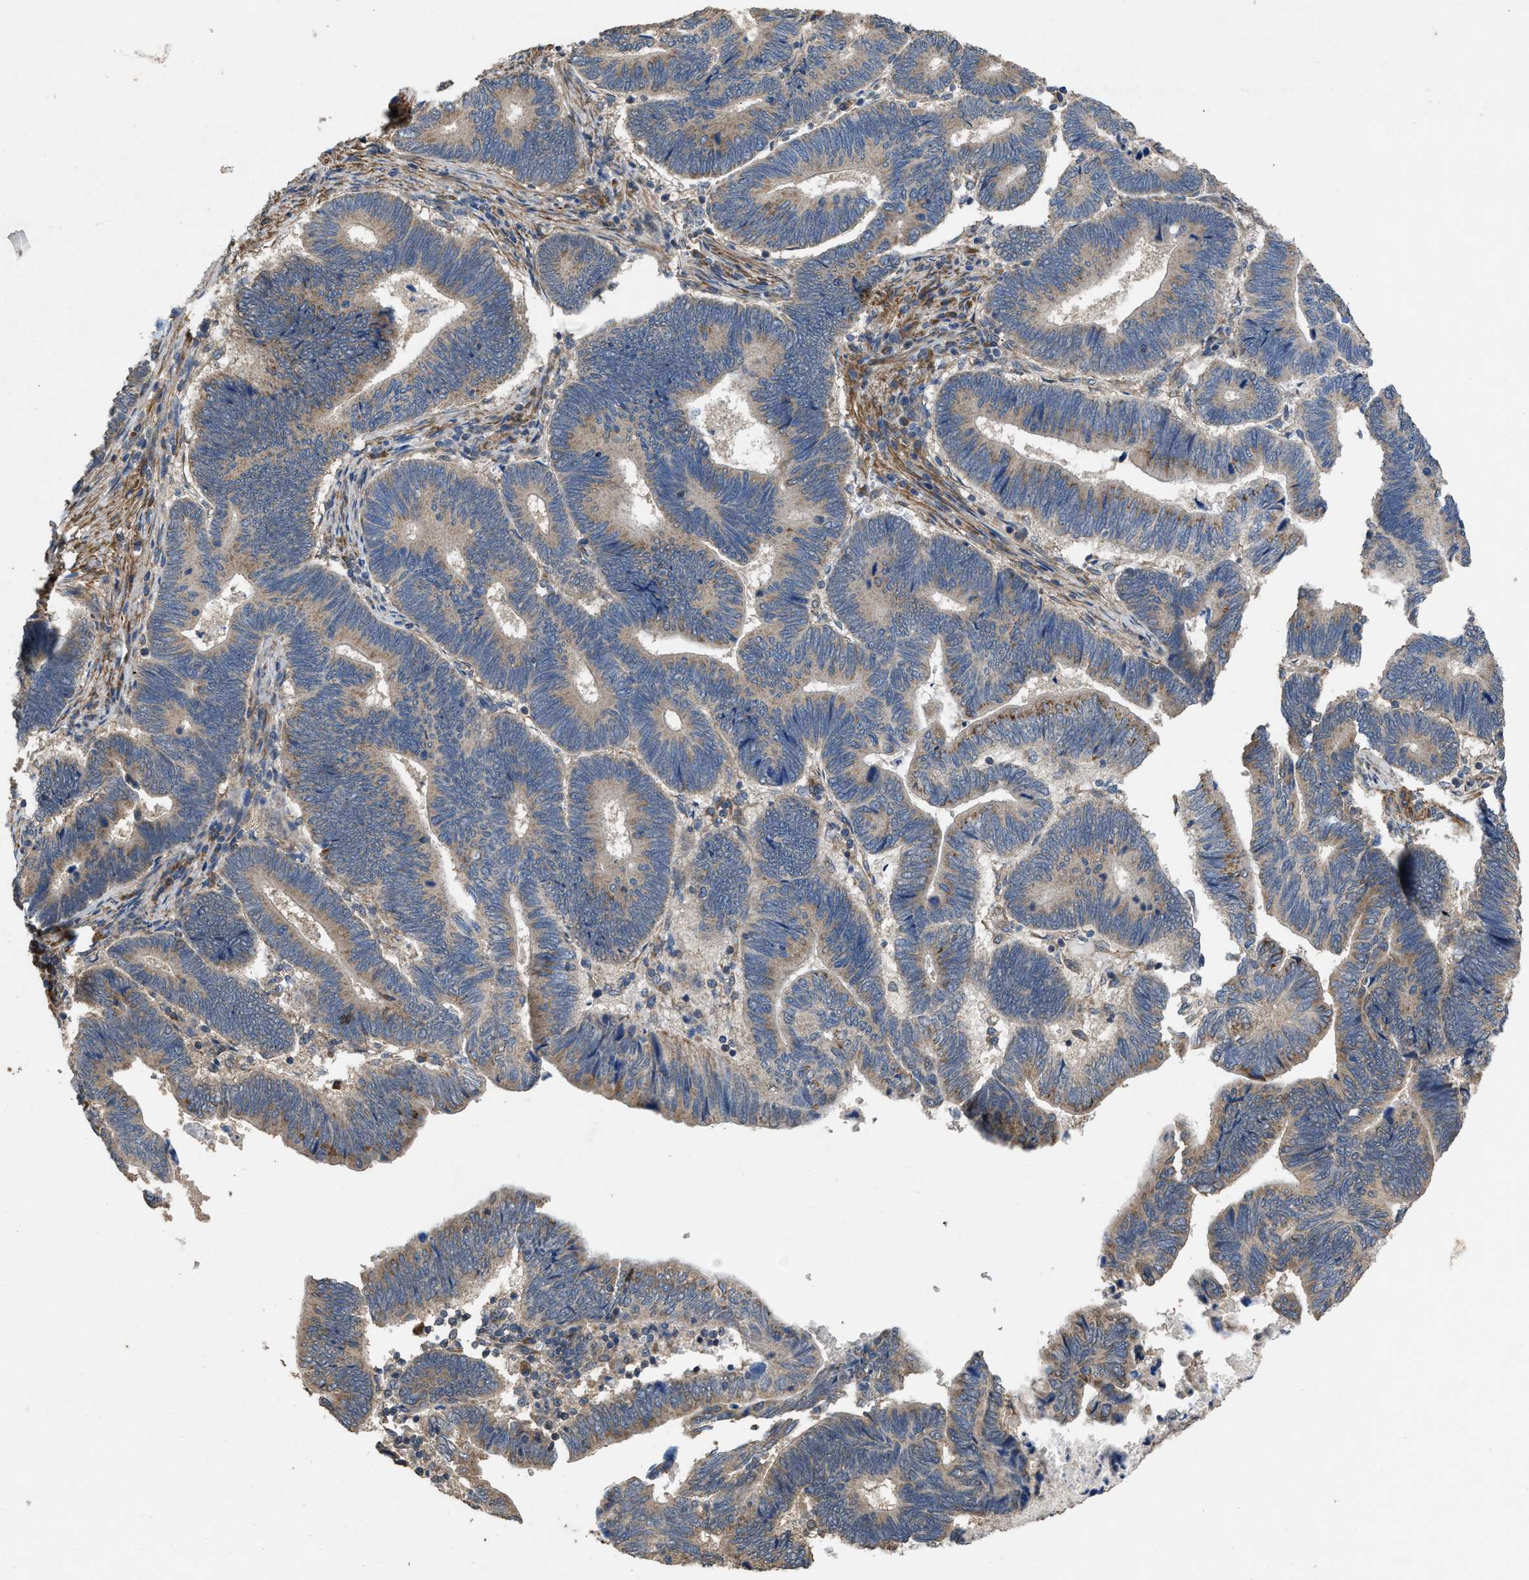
{"staining": {"intensity": "weak", "quantity": ">75%", "location": "cytoplasmic/membranous"}, "tissue": "pancreatic cancer", "cell_type": "Tumor cells", "image_type": "cancer", "snomed": [{"axis": "morphology", "description": "Adenocarcinoma, NOS"}, {"axis": "topography", "description": "Pancreas"}], "caption": "Pancreatic adenocarcinoma stained with a protein marker exhibits weak staining in tumor cells.", "gene": "ARL6", "patient": {"sex": "female", "age": 70}}